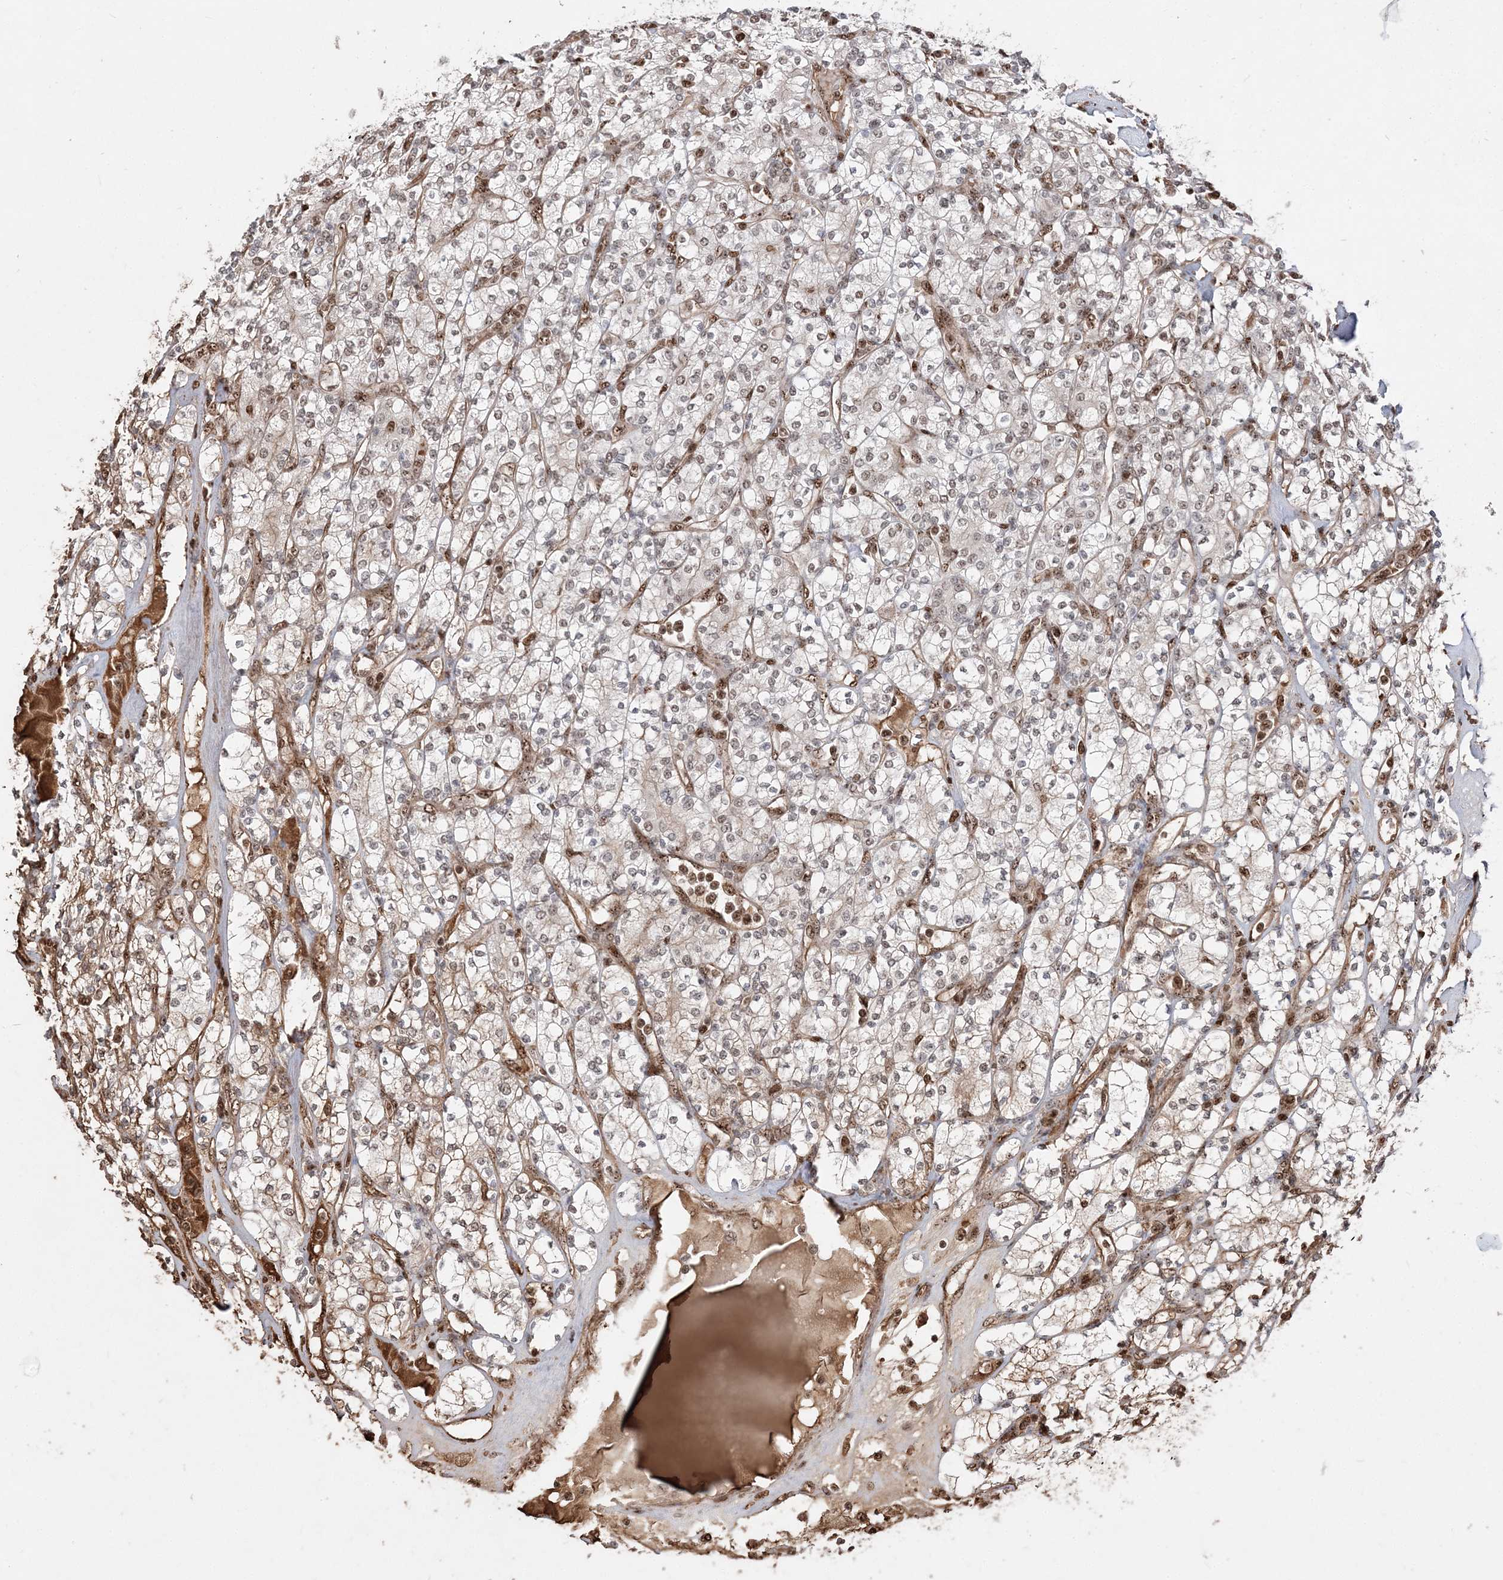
{"staining": {"intensity": "moderate", "quantity": "<25%", "location": "nuclear"}, "tissue": "renal cancer", "cell_type": "Tumor cells", "image_type": "cancer", "snomed": [{"axis": "morphology", "description": "Adenocarcinoma, NOS"}, {"axis": "topography", "description": "Kidney"}], "caption": "Immunohistochemistry (IHC) (DAB (3,3'-diaminobenzidine)) staining of renal cancer displays moderate nuclear protein expression in approximately <25% of tumor cells. The staining is performed using DAB (3,3'-diaminobenzidine) brown chromogen to label protein expression. The nuclei are counter-stained blue using hematoxylin.", "gene": "RBM17", "patient": {"sex": "male", "age": 77}}